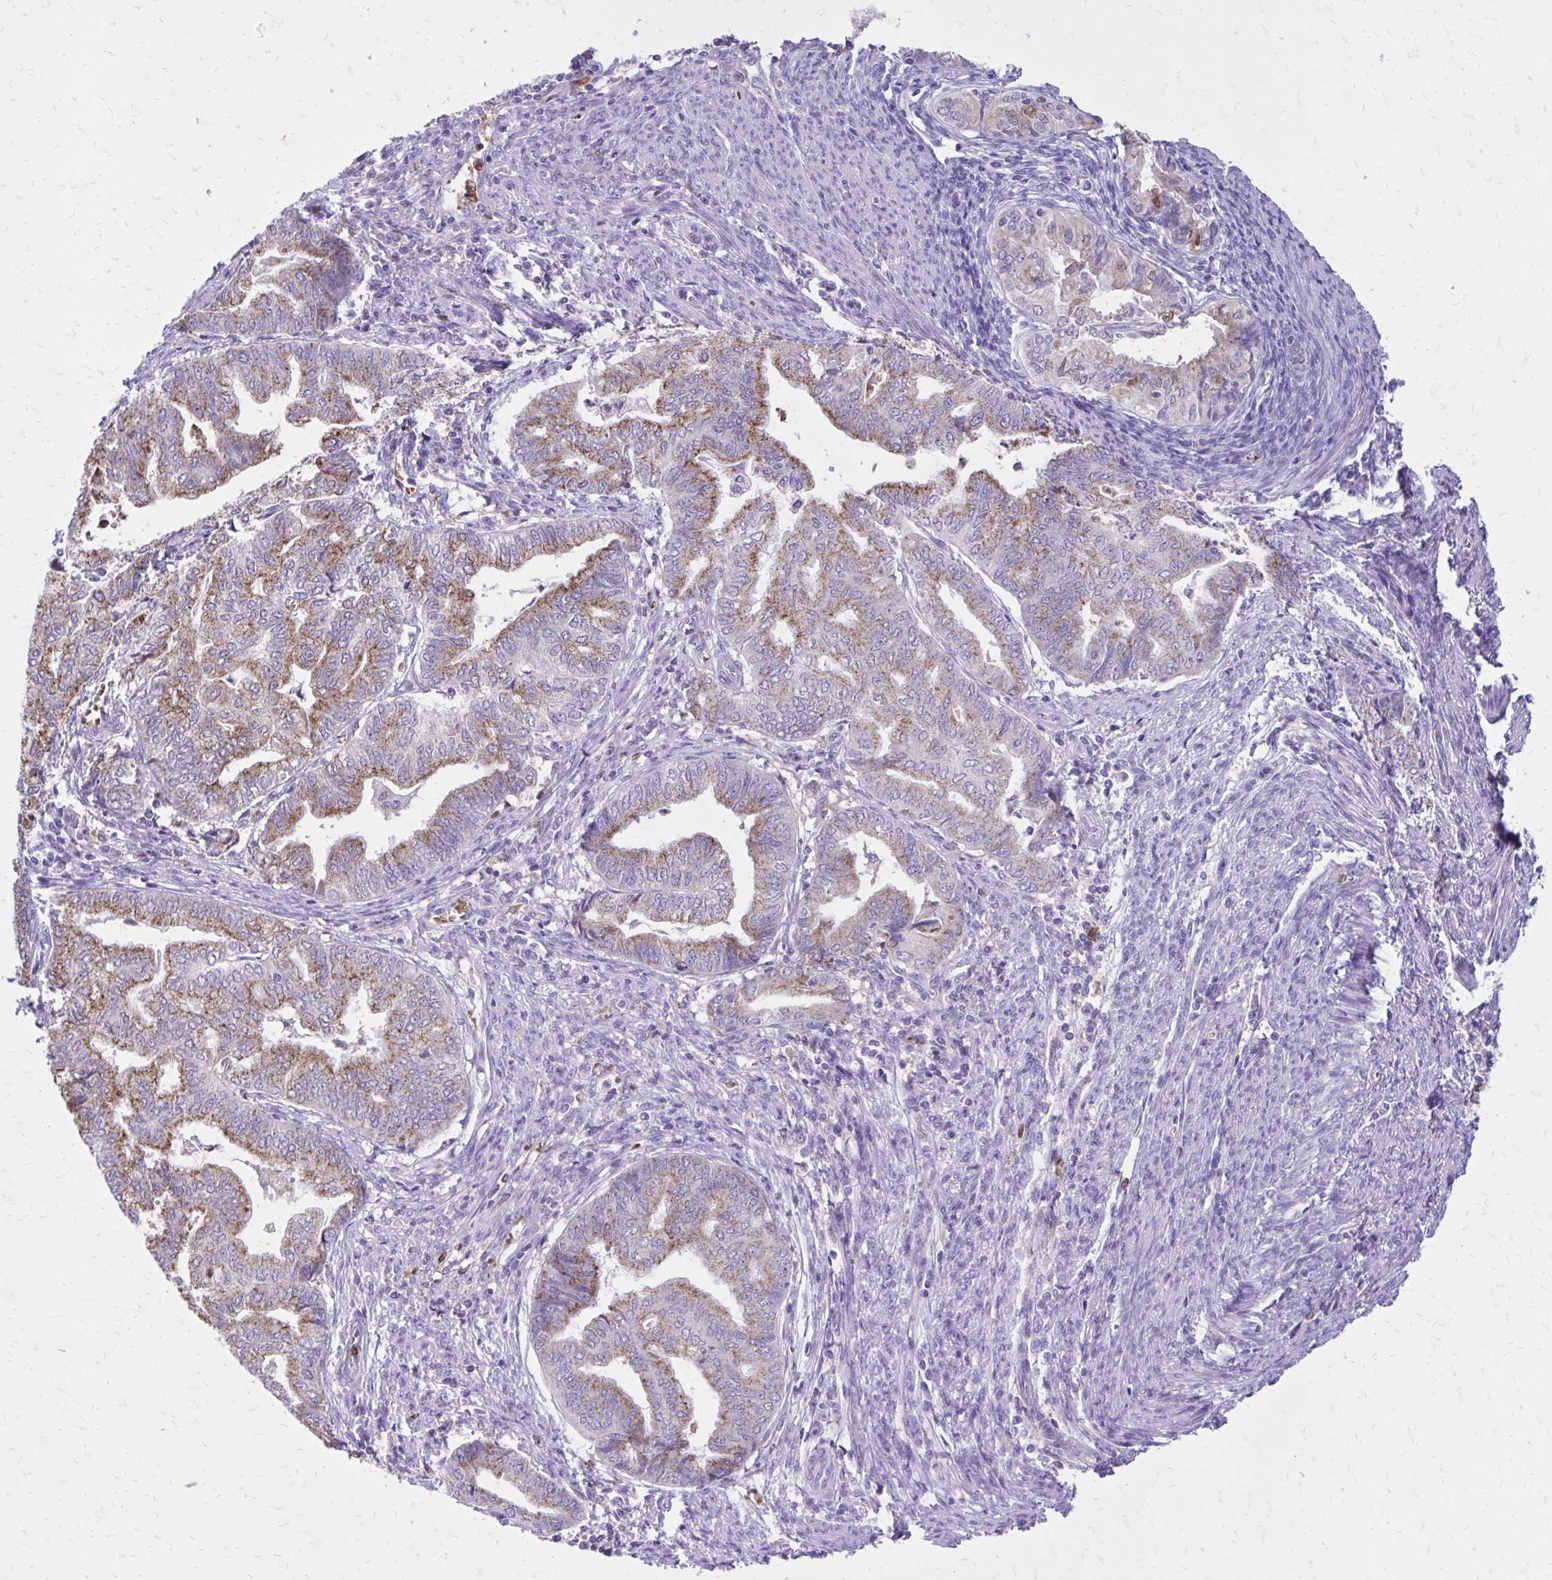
{"staining": {"intensity": "moderate", "quantity": ">75%", "location": "cytoplasmic/membranous"}, "tissue": "endometrial cancer", "cell_type": "Tumor cells", "image_type": "cancer", "snomed": [{"axis": "morphology", "description": "Adenocarcinoma, NOS"}, {"axis": "topography", "description": "Endometrium"}], "caption": "High-power microscopy captured an immunohistochemistry image of endometrial cancer (adenocarcinoma), revealing moderate cytoplasmic/membranous staining in approximately >75% of tumor cells.", "gene": "CAT", "patient": {"sex": "female", "age": 79}}